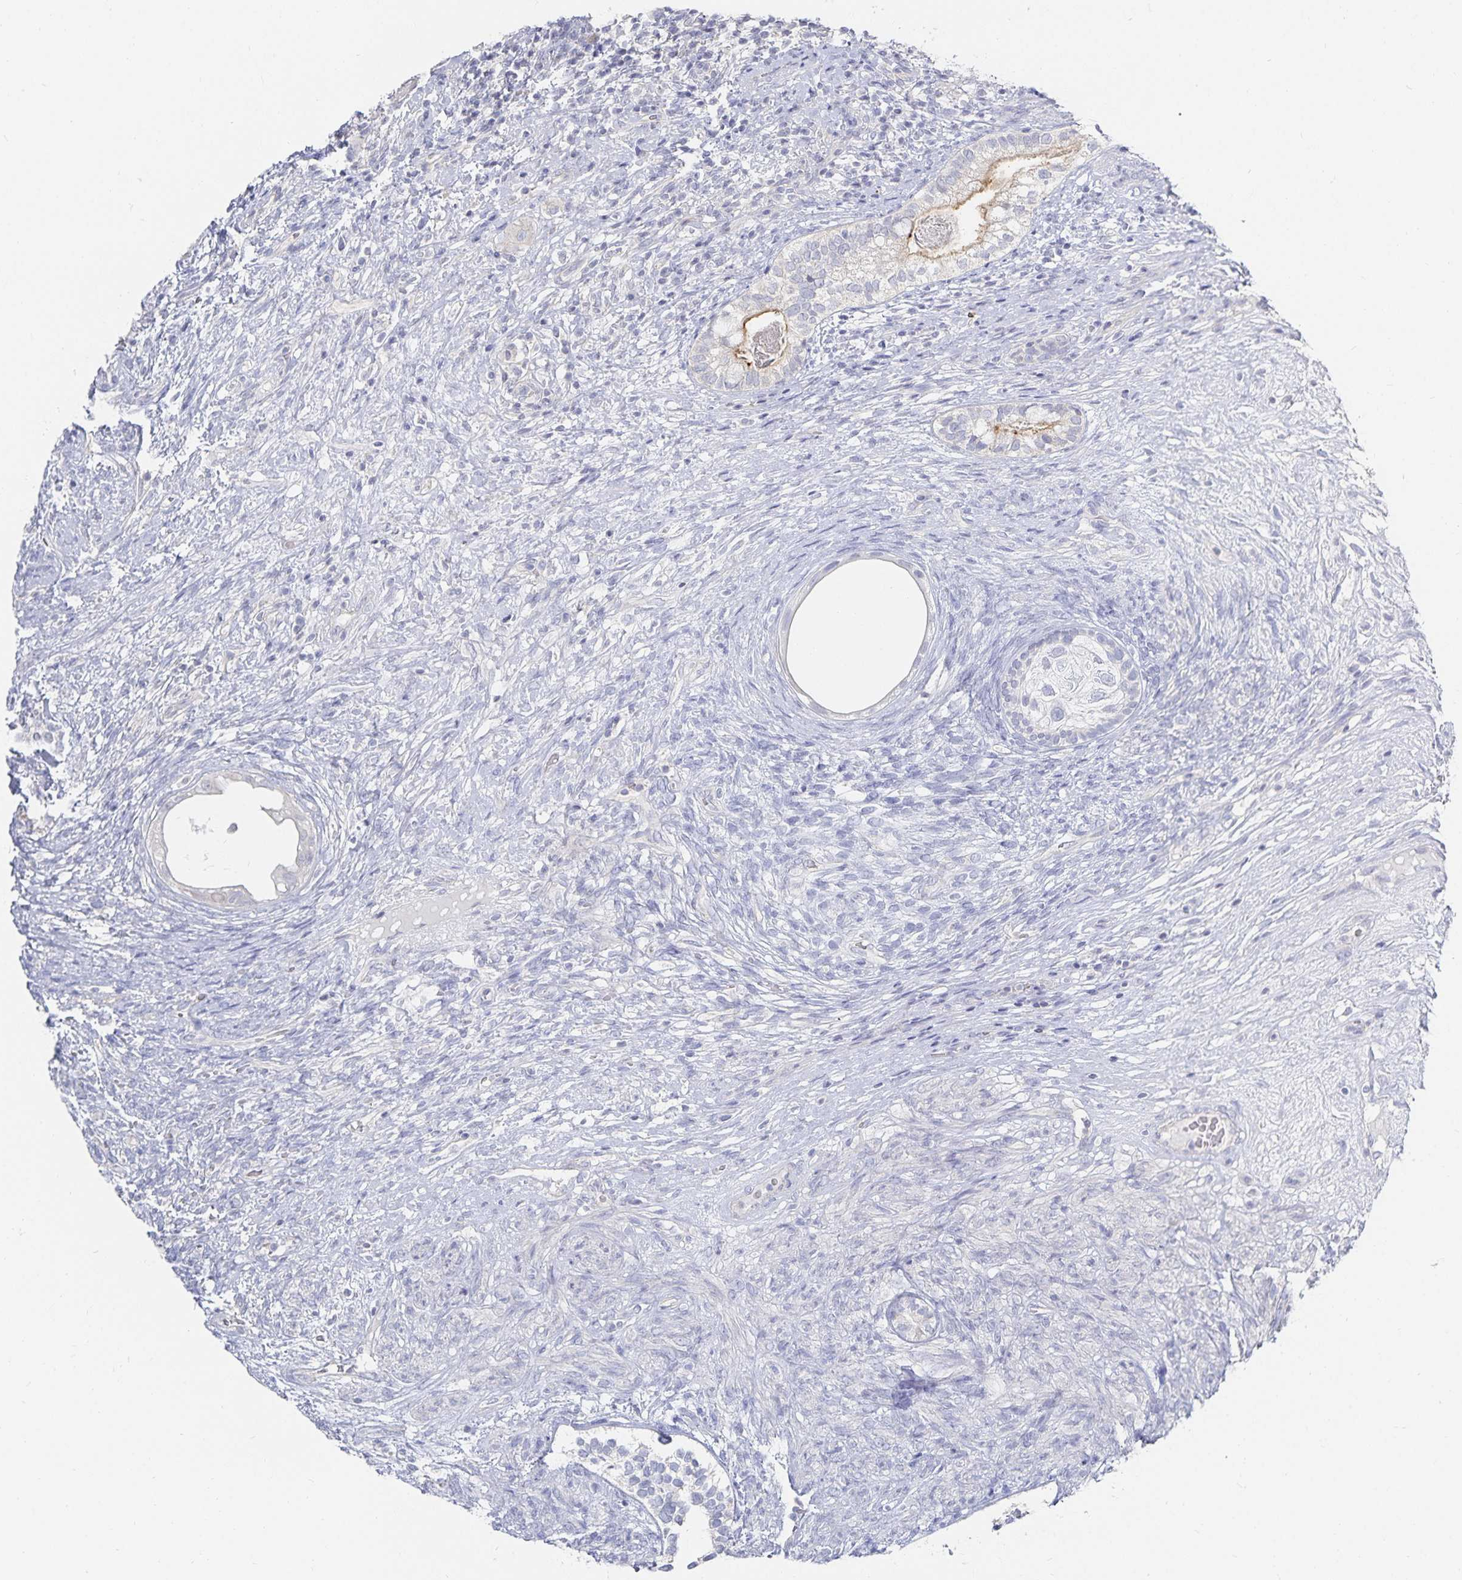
{"staining": {"intensity": "moderate", "quantity": "<25%", "location": "cytoplasmic/membranous"}, "tissue": "testis cancer", "cell_type": "Tumor cells", "image_type": "cancer", "snomed": [{"axis": "morphology", "description": "Seminoma, NOS"}, {"axis": "morphology", "description": "Carcinoma, Embryonal, NOS"}, {"axis": "topography", "description": "Testis"}], "caption": "This is an image of IHC staining of testis cancer (seminoma), which shows moderate staining in the cytoplasmic/membranous of tumor cells.", "gene": "DNAH9", "patient": {"sex": "male", "age": 41}}